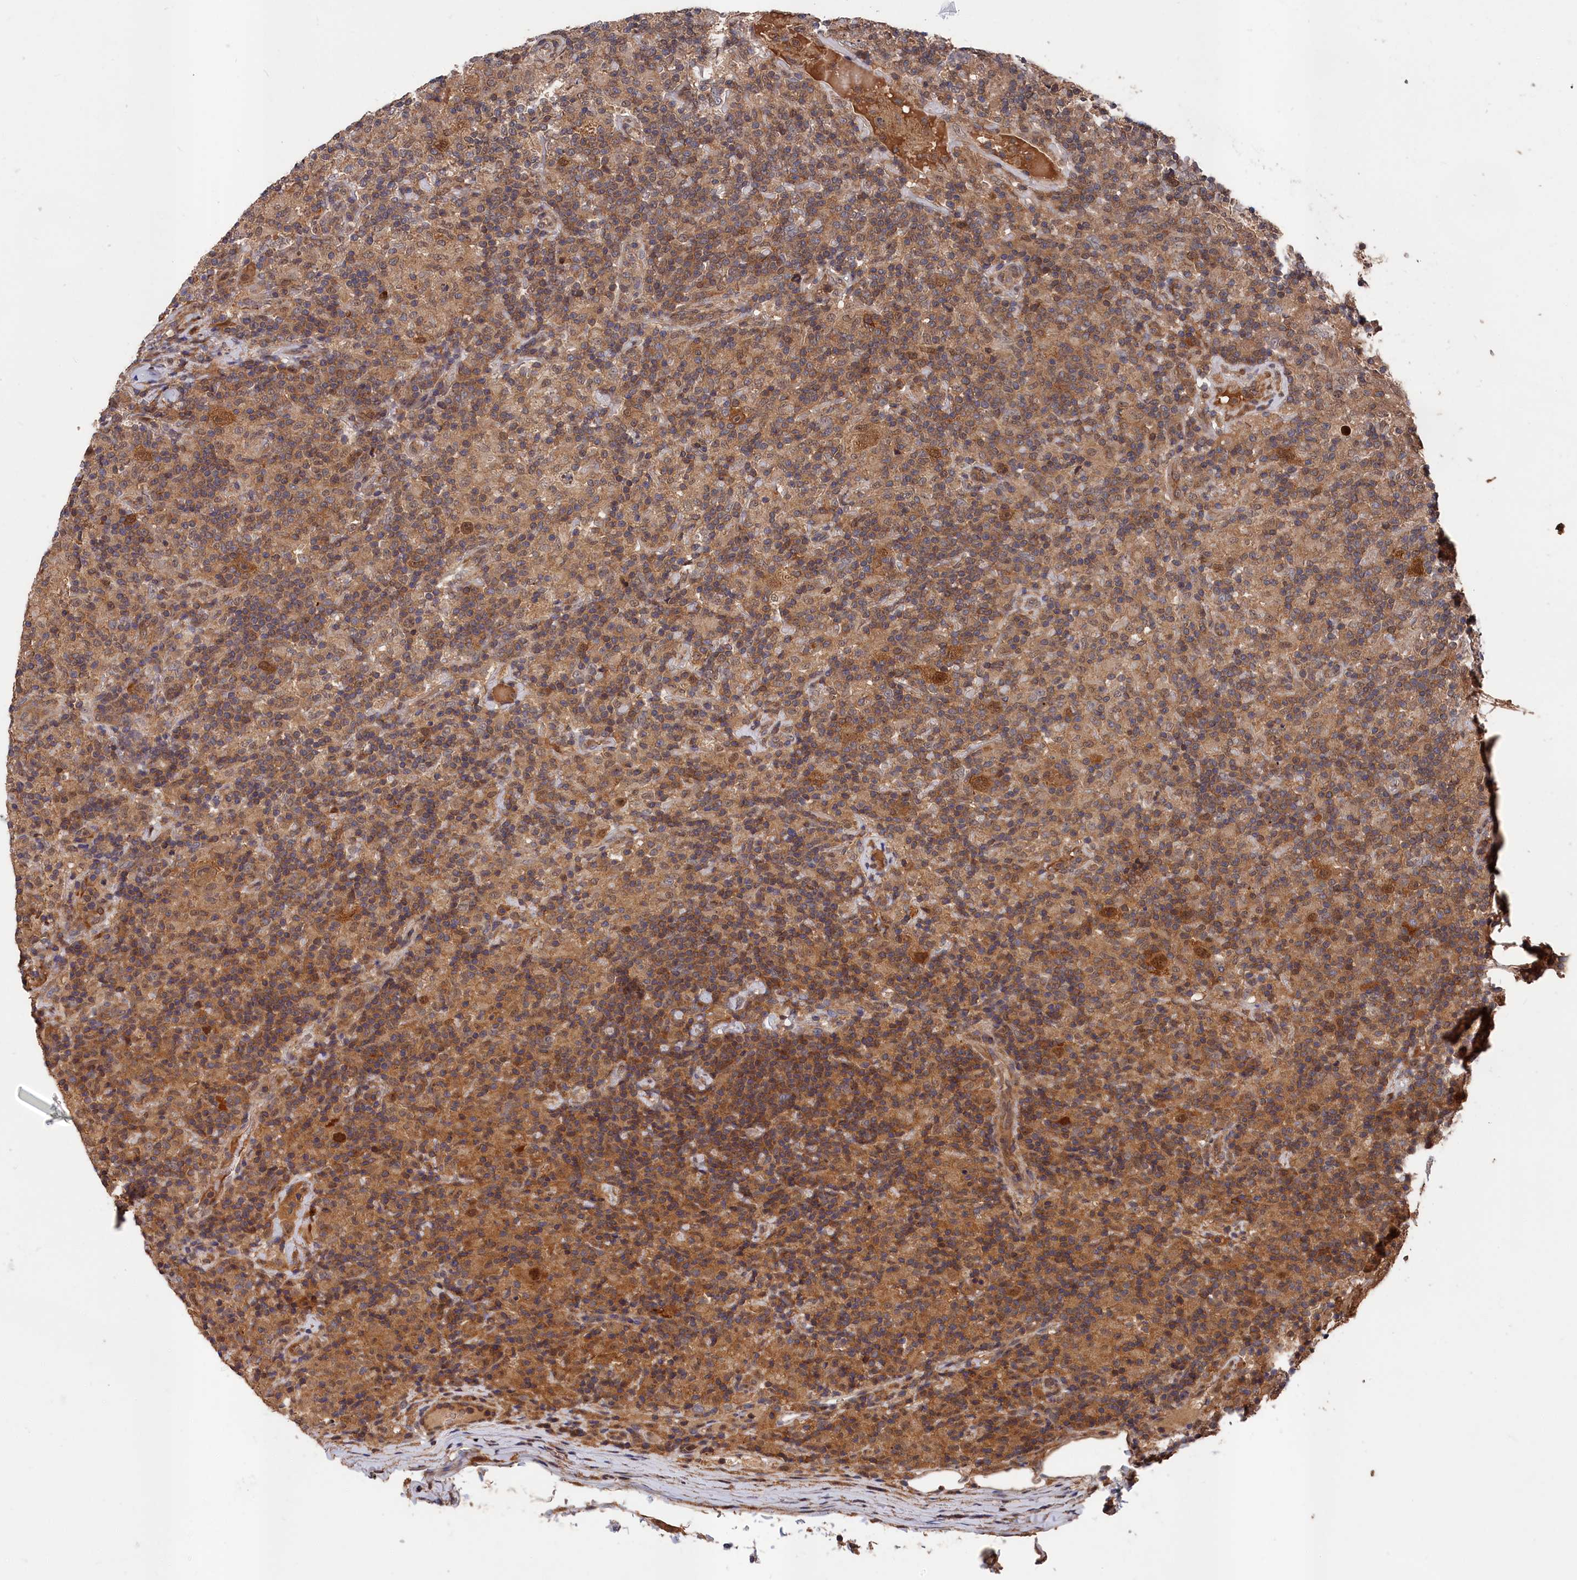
{"staining": {"intensity": "moderate", "quantity": ">75%", "location": "cytoplasmic/membranous,nuclear"}, "tissue": "lymphoma", "cell_type": "Tumor cells", "image_type": "cancer", "snomed": [{"axis": "morphology", "description": "Hodgkin's disease, NOS"}, {"axis": "topography", "description": "Lymph node"}], "caption": "Immunohistochemistry micrograph of neoplastic tissue: Hodgkin's disease stained using immunohistochemistry (IHC) demonstrates medium levels of moderate protein expression localized specifically in the cytoplasmic/membranous and nuclear of tumor cells, appearing as a cytoplasmic/membranous and nuclear brown color.", "gene": "RMI2", "patient": {"sex": "male", "age": 70}}